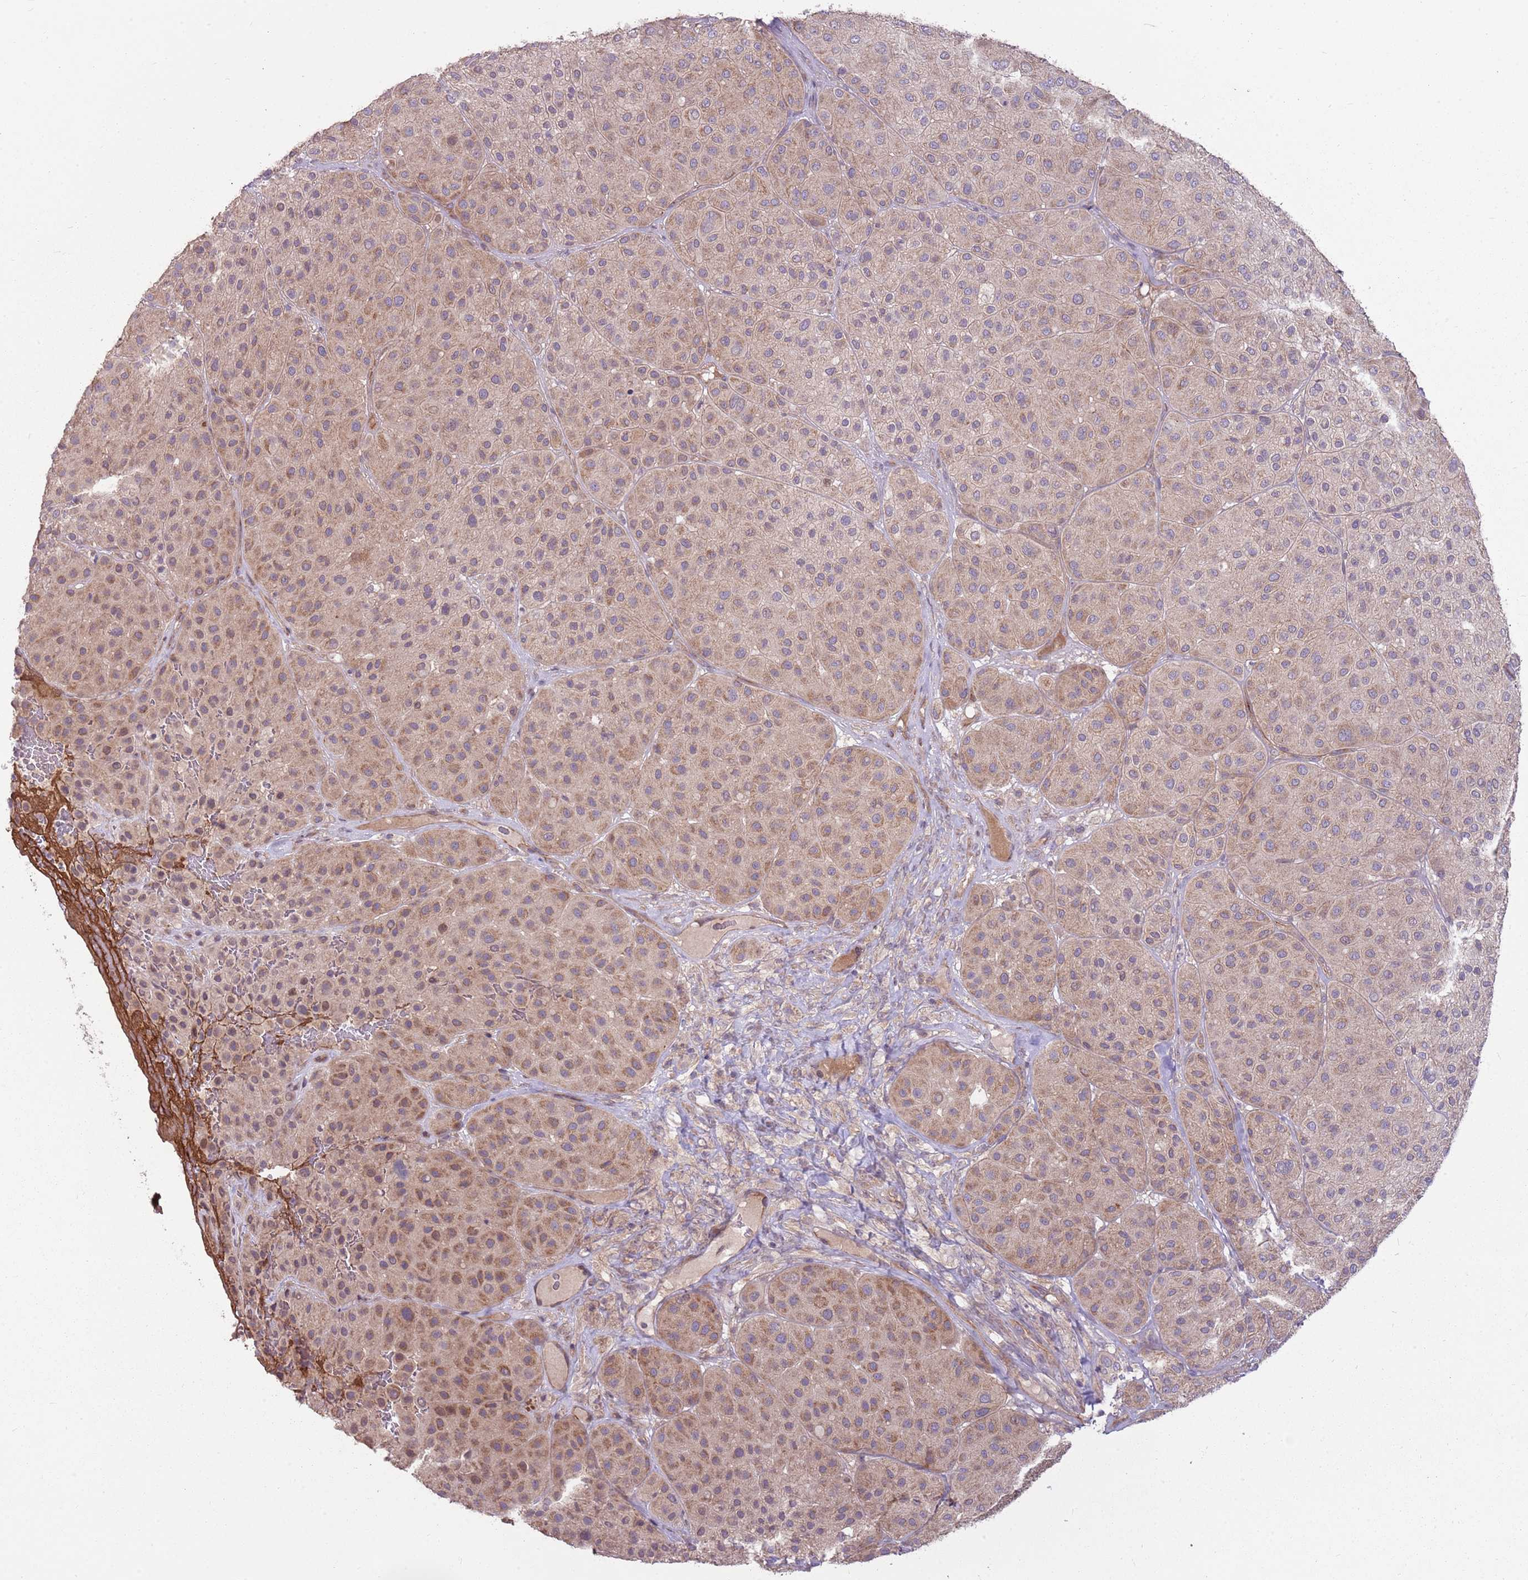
{"staining": {"intensity": "moderate", "quantity": ">75%", "location": "cytoplasmic/membranous"}, "tissue": "melanoma", "cell_type": "Tumor cells", "image_type": "cancer", "snomed": [{"axis": "morphology", "description": "Malignant melanoma, Metastatic site"}, {"axis": "topography", "description": "Smooth muscle"}], "caption": "Human melanoma stained with a protein marker shows moderate staining in tumor cells.", "gene": "SPATA31D1", "patient": {"sex": "male", "age": 41}}